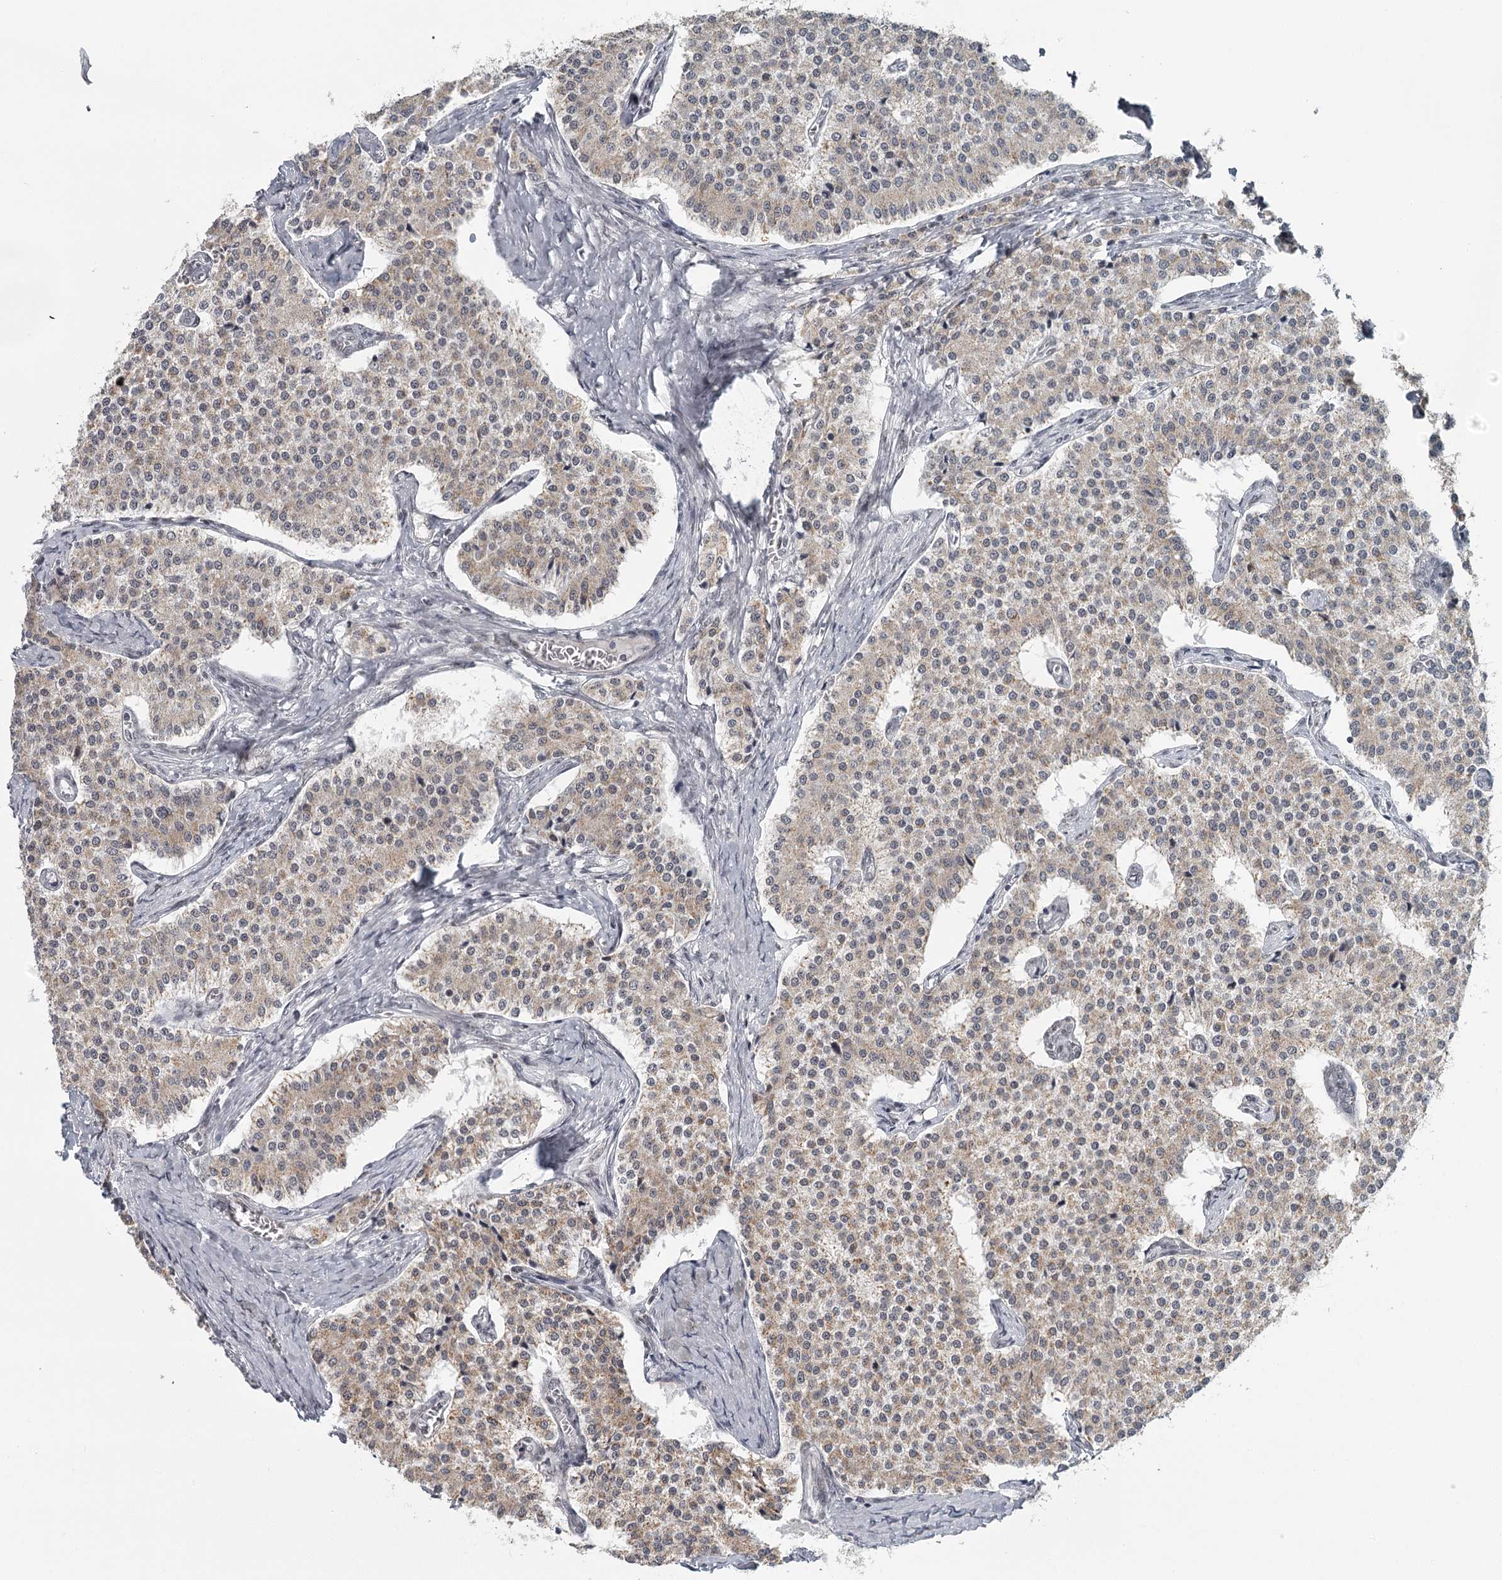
{"staining": {"intensity": "weak", "quantity": ">75%", "location": "cytoplasmic/membranous,nuclear"}, "tissue": "carcinoid", "cell_type": "Tumor cells", "image_type": "cancer", "snomed": [{"axis": "morphology", "description": "Carcinoid, malignant, NOS"}, {"axis": "topography", "description": "Colon"}], "caption": "An image showing weak cytoplasmic/membranous and nuclear positivity in approximately >75% of tumor cells in malignant carcinoid, as visualized by brown immunohistochemical staining.", "gene": "FAM13C", "patient": {"sex": "female", "age": 52}}